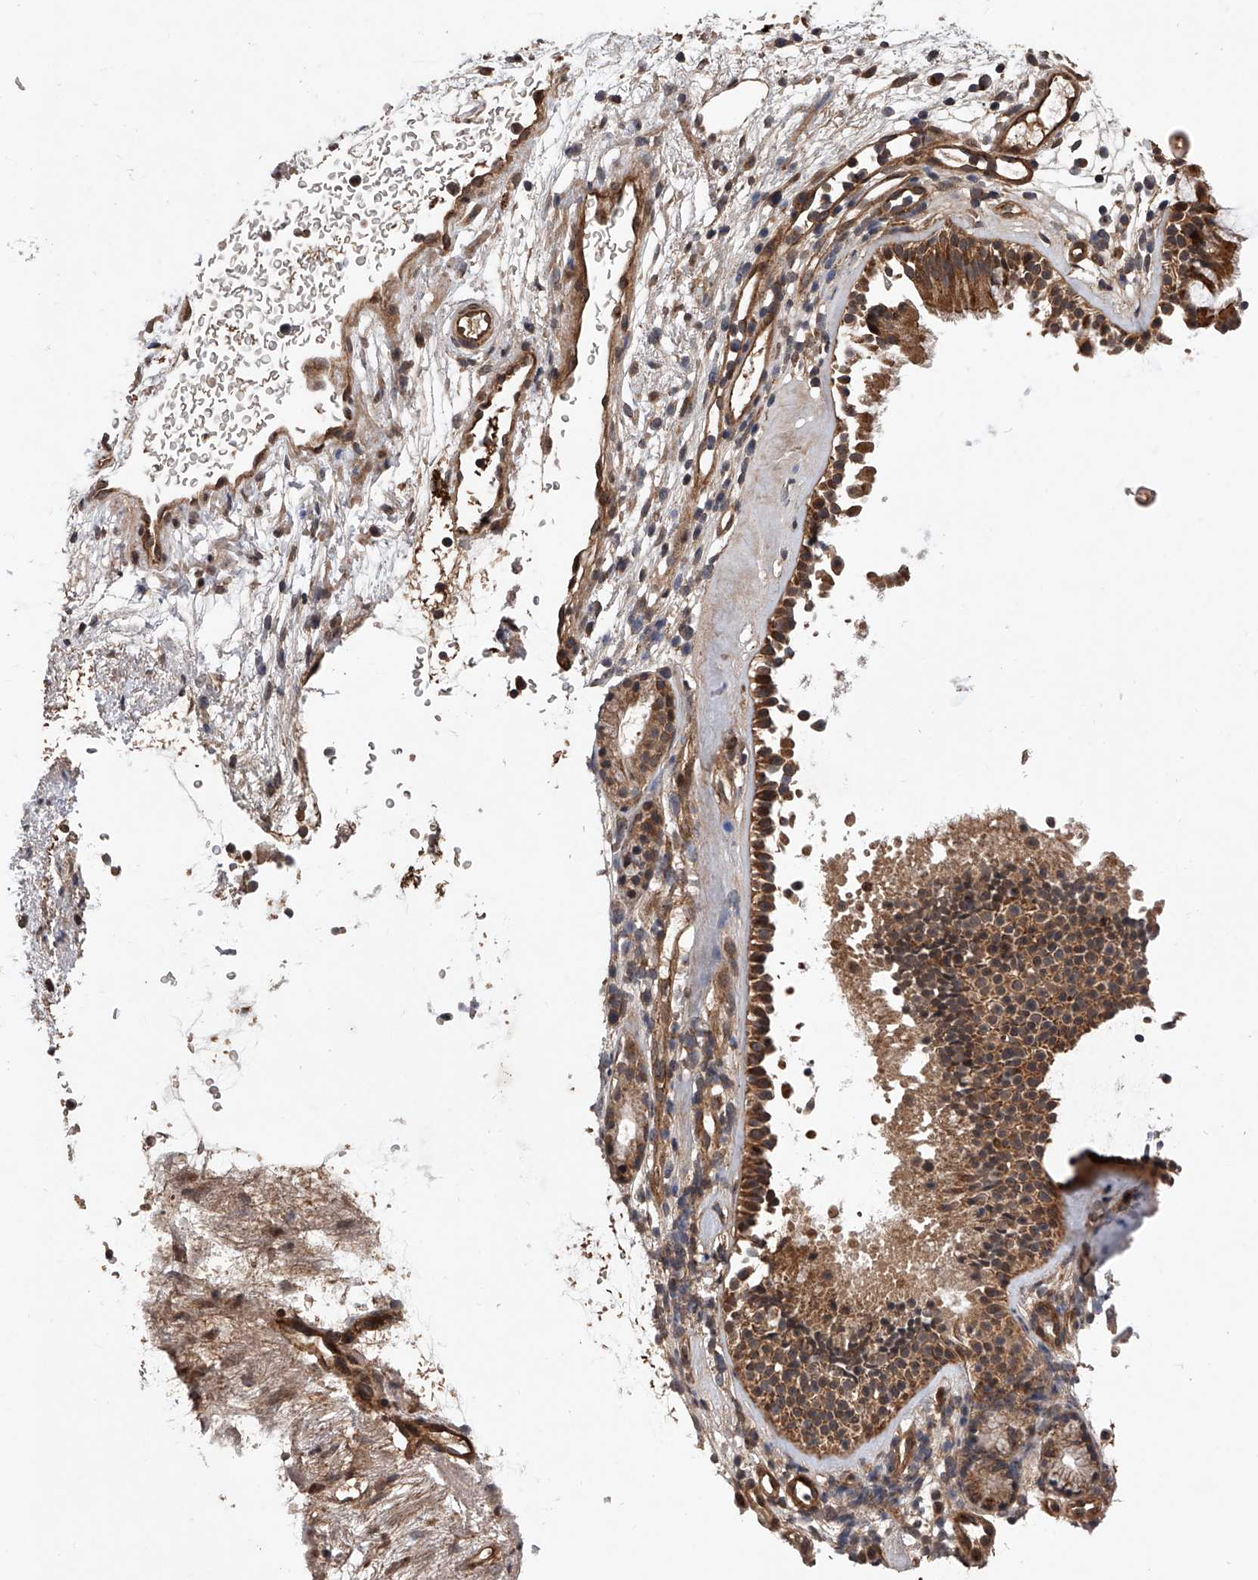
{"staining": {"intensity": "moderate", "quantity": ">75%", "location": "cytoplasmic/membranous"}, "tissue": "nasopharynx", "cell_type": "Respiratory epithelial cells", "image_type": "normal", "snomed": [{"axis": "morphology", "description": "Normal tissue, NOS"}, {"axis": "morphology", "description": "Inflammation, NOS"}, {"axis": "morphology", "description": "Malignant melanoma, Metastatic site"}, {"axis": "topography", "description": "Nasopharynx"}], "caption": "Immunohistochemical staining of benign nasopharynx displays moderate cytoplasmic/membranous protein expression in approximately >75% of respiratory epithelial cells. The protein is stained brown, and the nuclei are stained in blue (DAB (3,3'-diaminobenzidine) IHC with brightfield microscopy, high magnification).", "gene": "MAP3K11", "patient": {"sex": "male", "age": 70}}